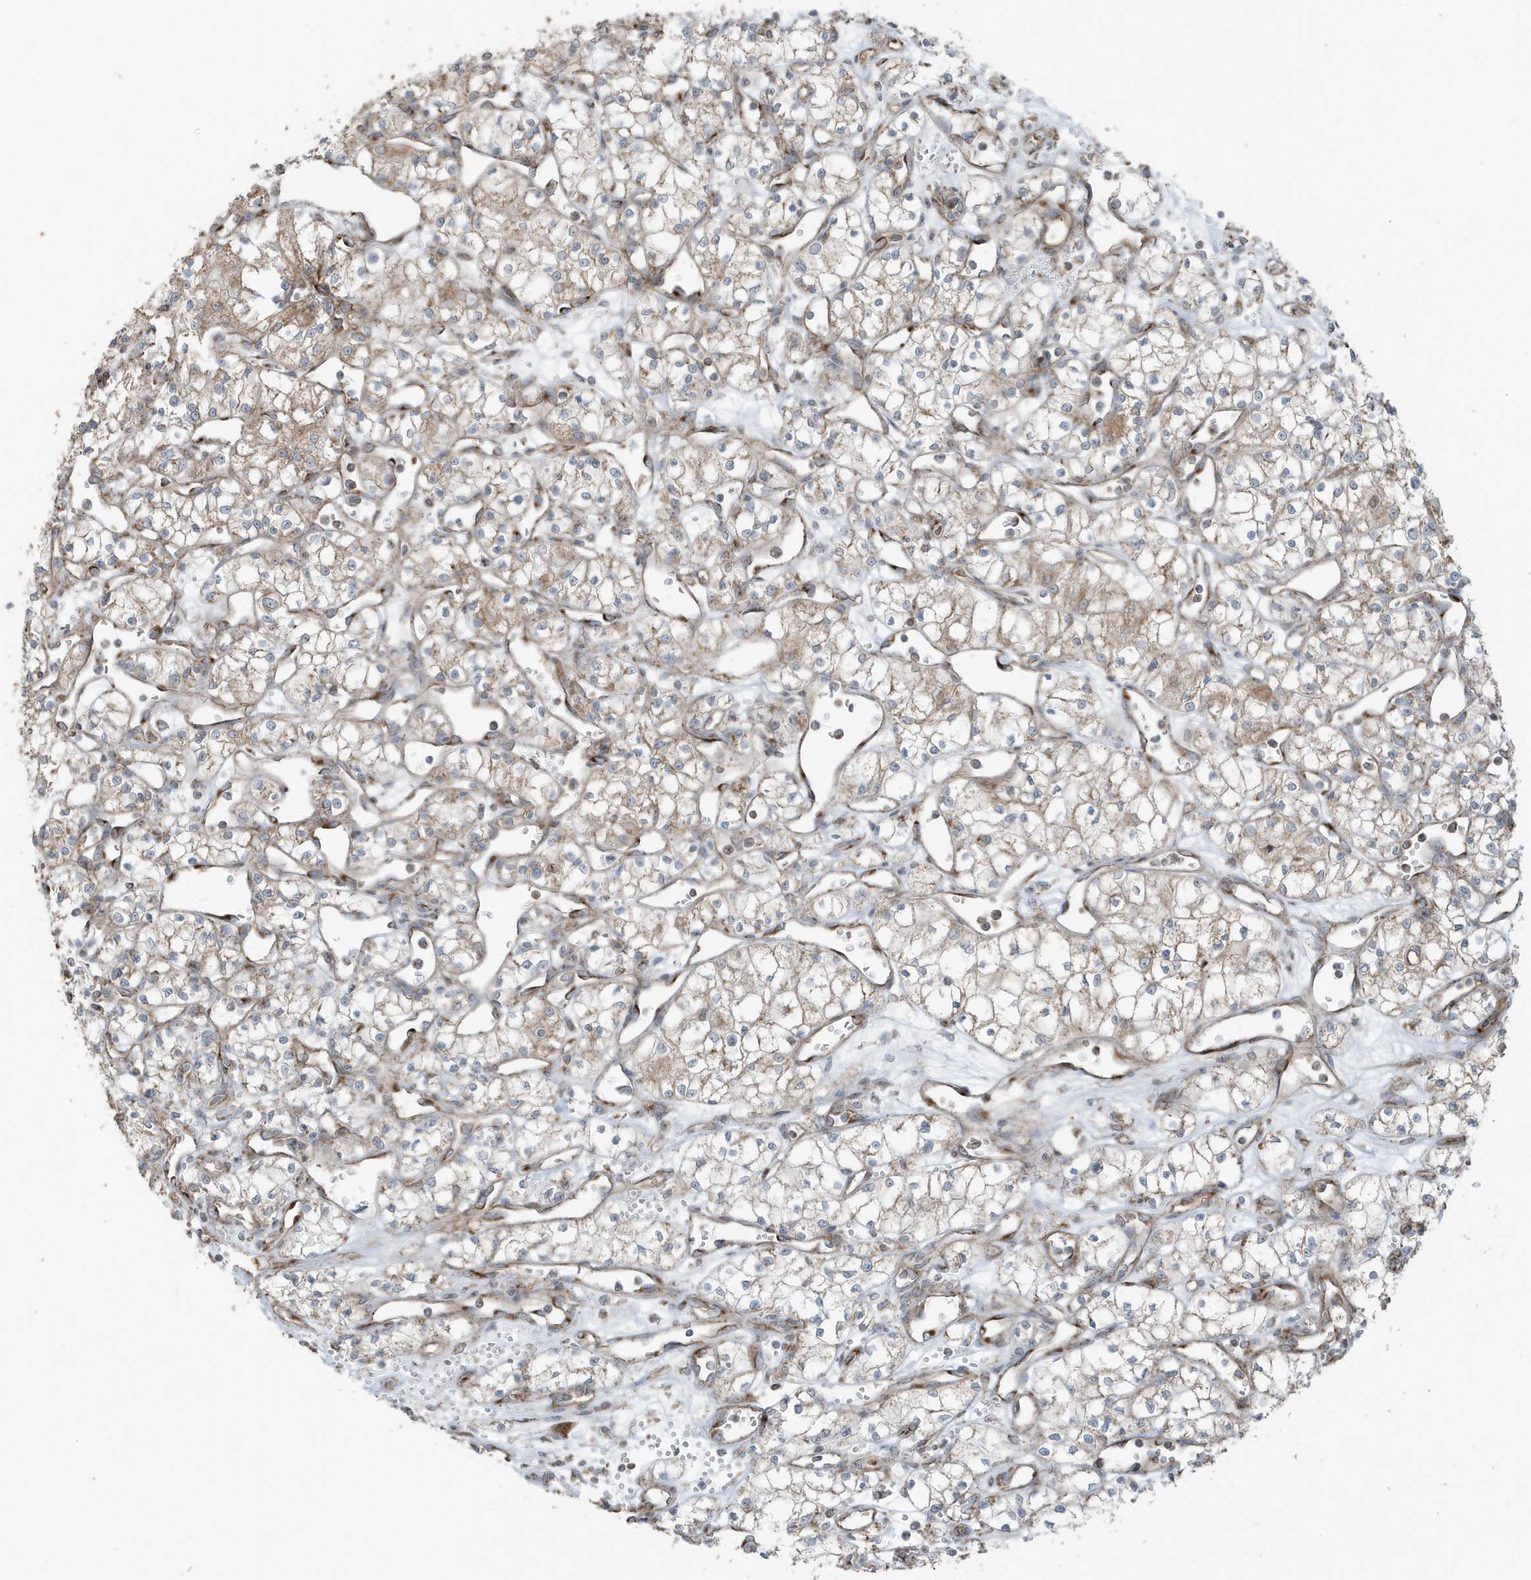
{"staining": {"intensity": "weak", "quantity": "25%-75%", "location": "cytoplasmic/membranous"}, "tissue": "renal cancer", "cell_type": "Tumor cells", "image_type": "cancer", "snomed": [{"axis": "morphology", "description": "Adenocarcinoma, NOS"}, {"axis": "topography", "description": "Kidney"}], "caption": "High-magnification brightfield microscopy of renal cancer stained with DAB (3,3'-diaminobenzidine) (brown) and counterstained with hematoxylin (blue). tumor cells exhibit weak cytoplasmic/membranous positivity is identified in approximately25%-75% of cells.", "gene": "GOLGA4", "patient": {"sex": "male", "age": 59}}